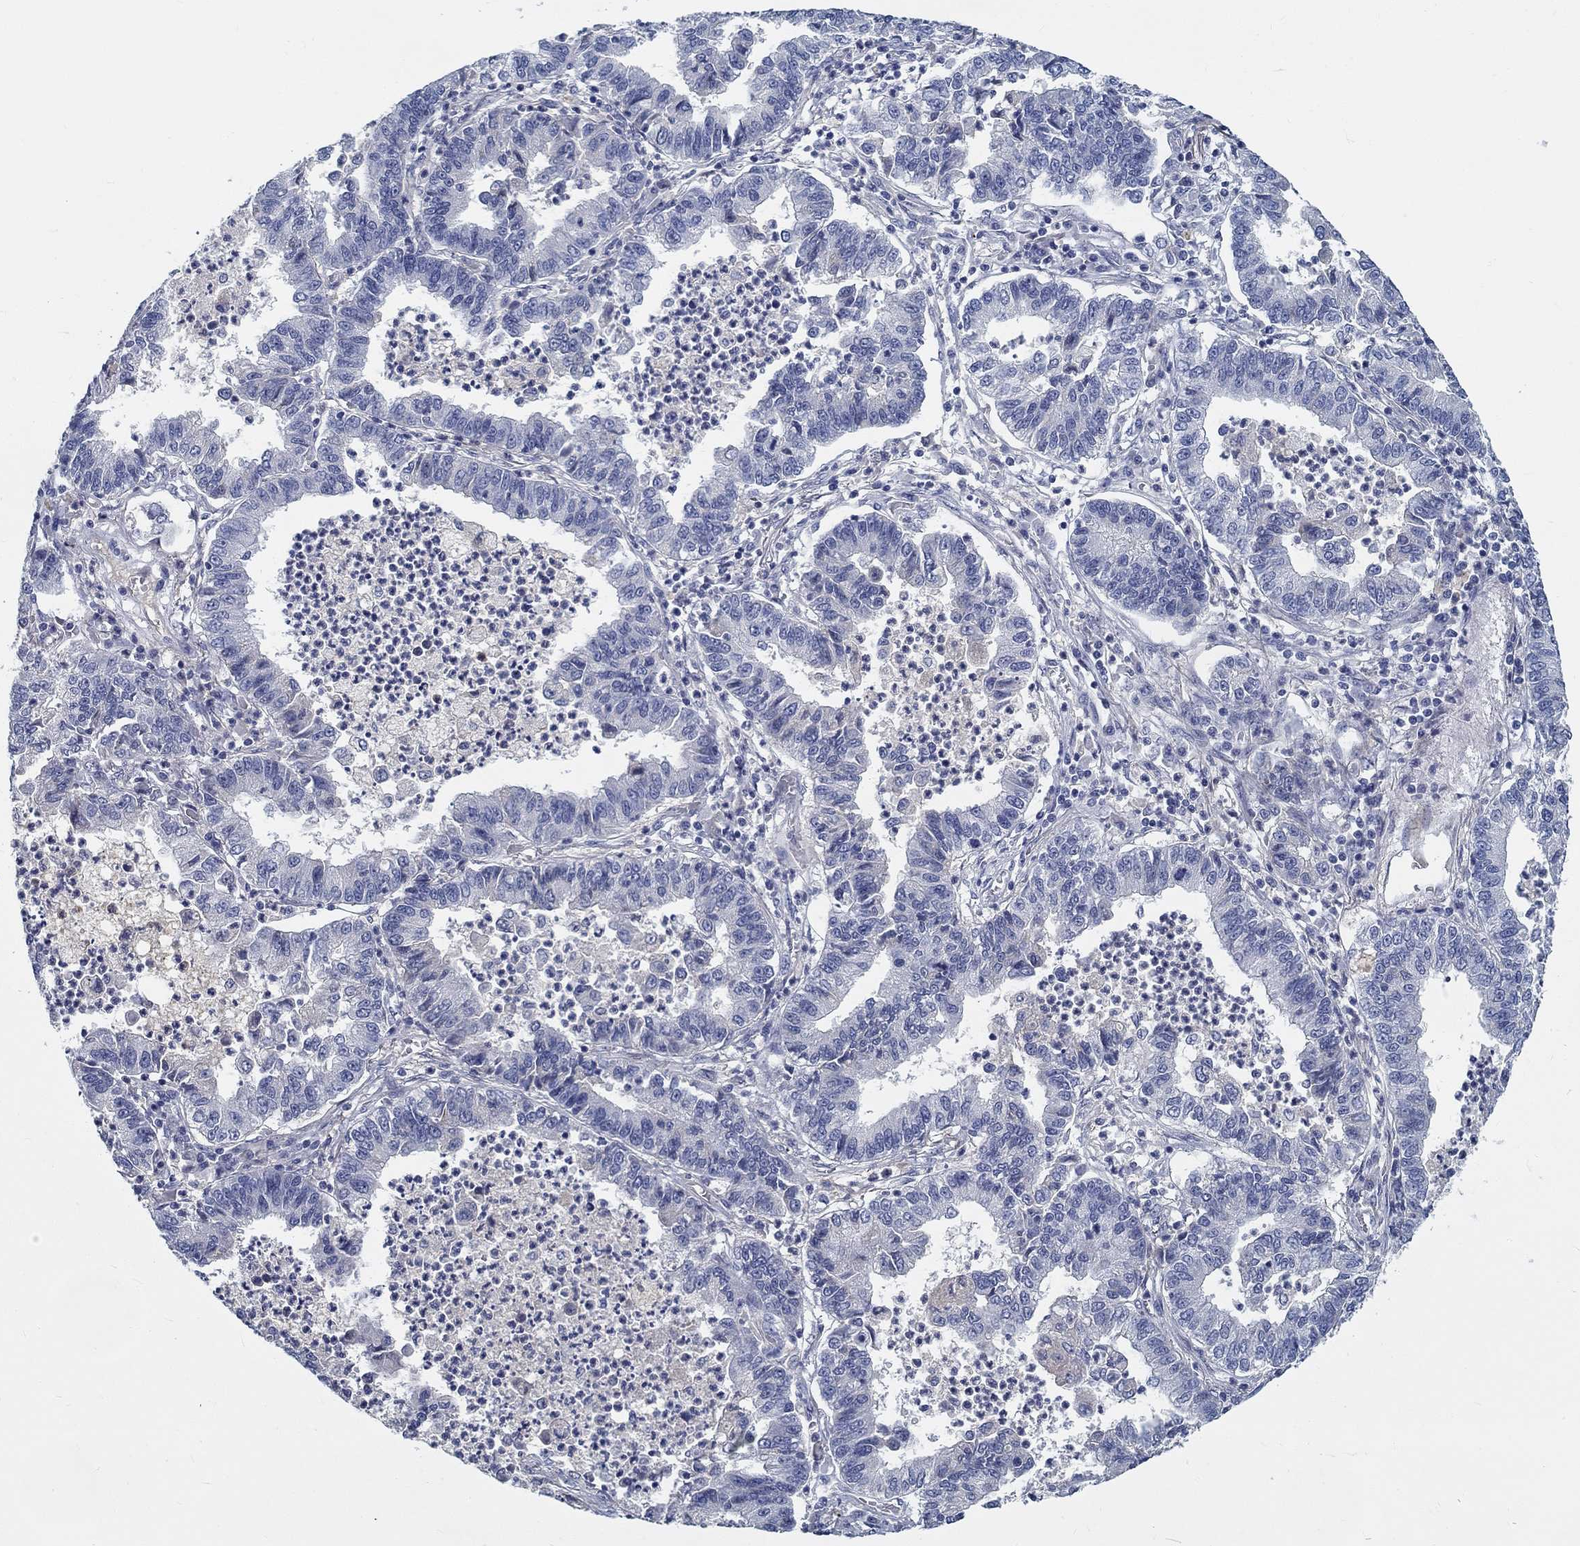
{"staining": {"intensity": "negative", "quantity": "none", "location": "none"}, "tissue": "lung cancer", "cell_type": "Tumor cells", "image_type": "cancer", "snomed": [{"axis": "morphology", "description": "Adenocarcinoma, NOS"}, {"axis": "topography", "description": "Lung"}], "caption": "Immunohistochemical staining of lung adenocarcinoma shows no significant expression in tumor cells. (DAB IHC with hematoxylin counter stain).", "gene": "MYBPC1", "patient": {"sex": "female", "age": 57}}